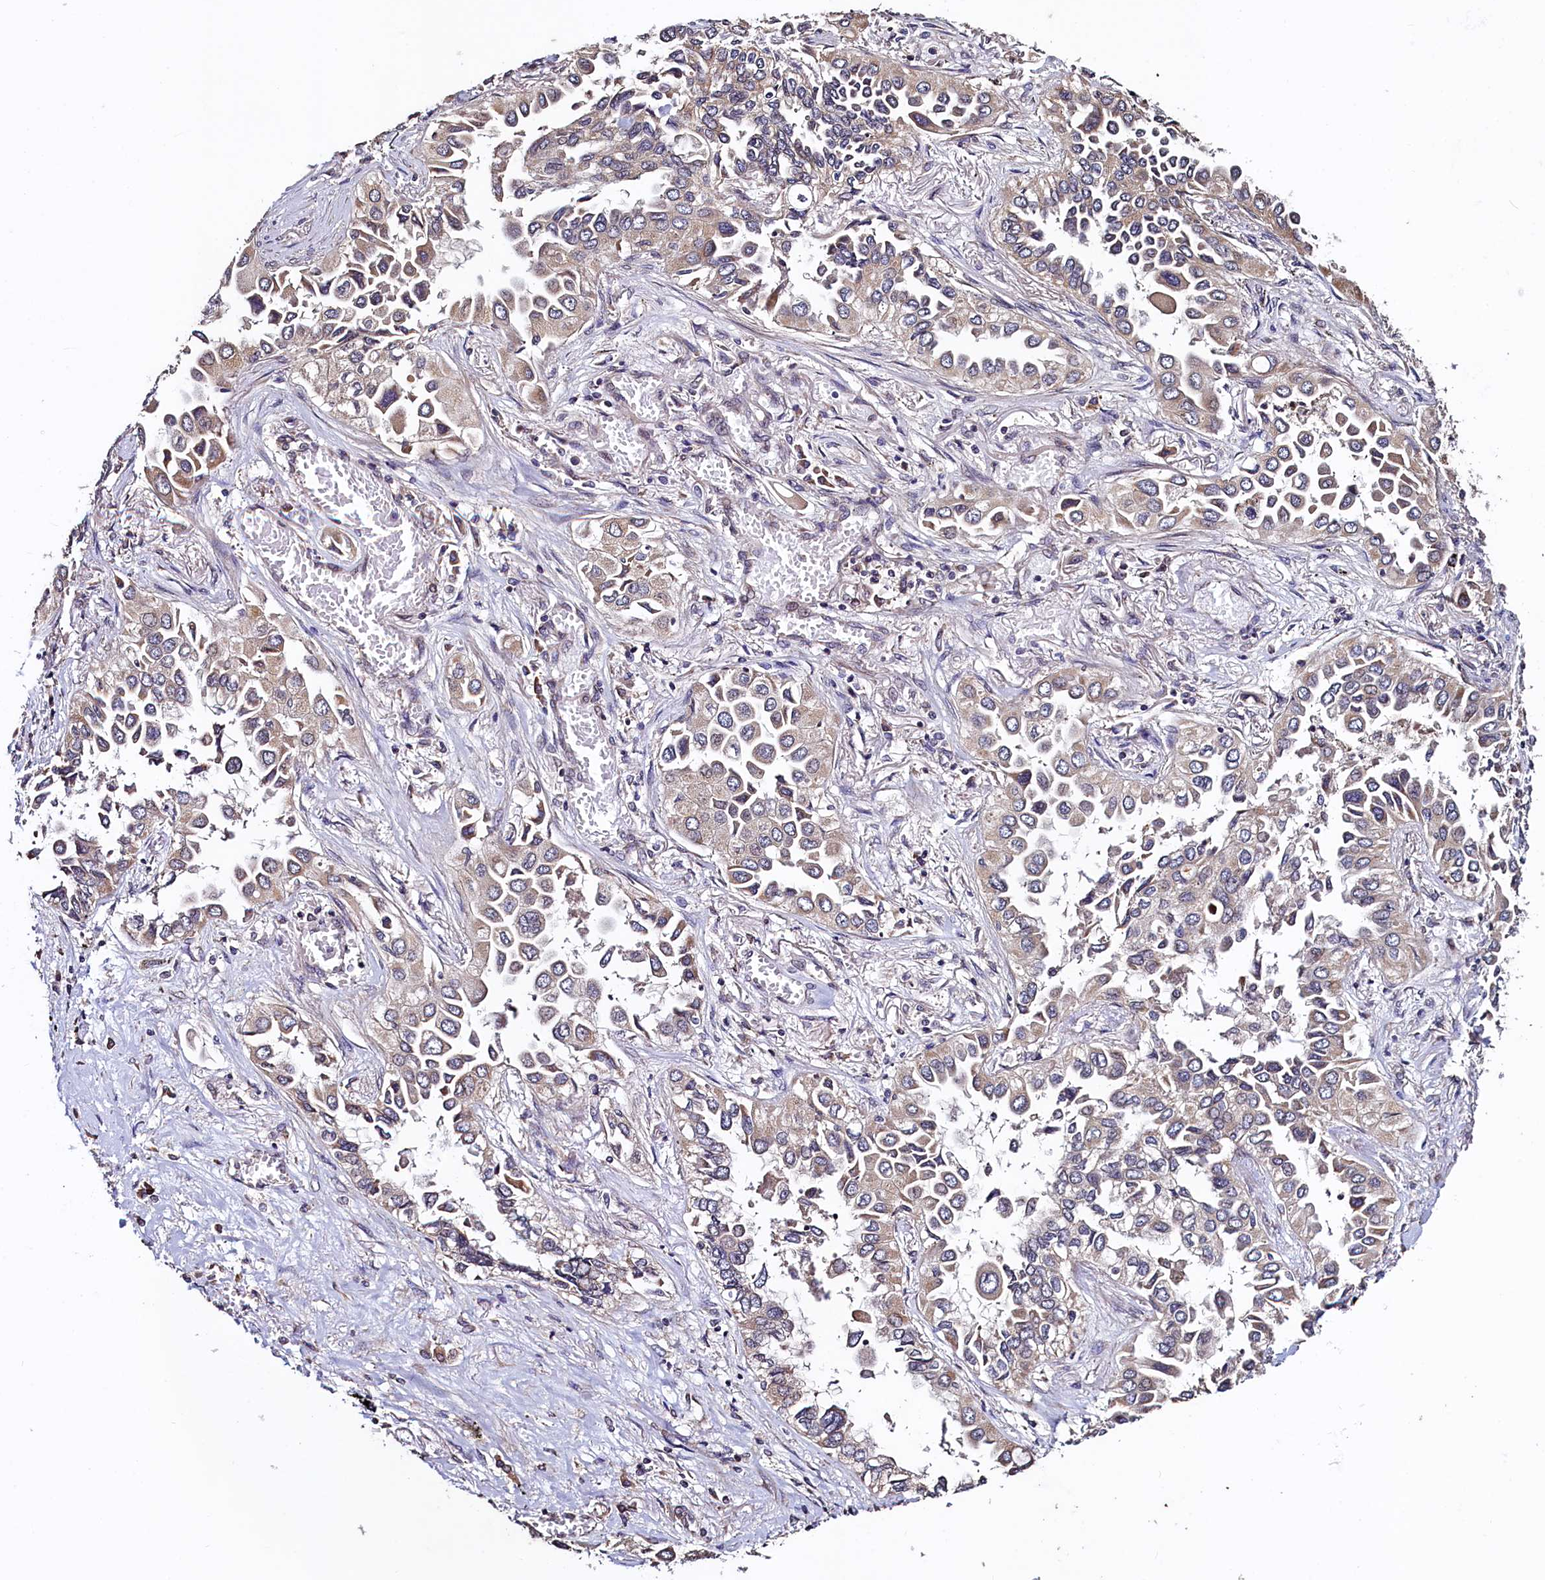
{"staining": {"intensity": "weak", "quantity": ">75%", "location": "cytoplasmic/membranous"}, "tissue": "lung cancer", "cell_type": "Tumor cells", "image_type": "cancer", "snomed": [{"axis": "morphology", "description": "Adenocarcinoma, NOS"}, {"axis": "topography", "description": "Lung"}], "caption": "Immunohistochemical staining of lung adenocarcinoma shows low levels of weak cytoplasmic/membranous expression in approximately >75% of tumor cells.", "gene": "RBFA", "patient": {"sex": "female", "age": 76}}